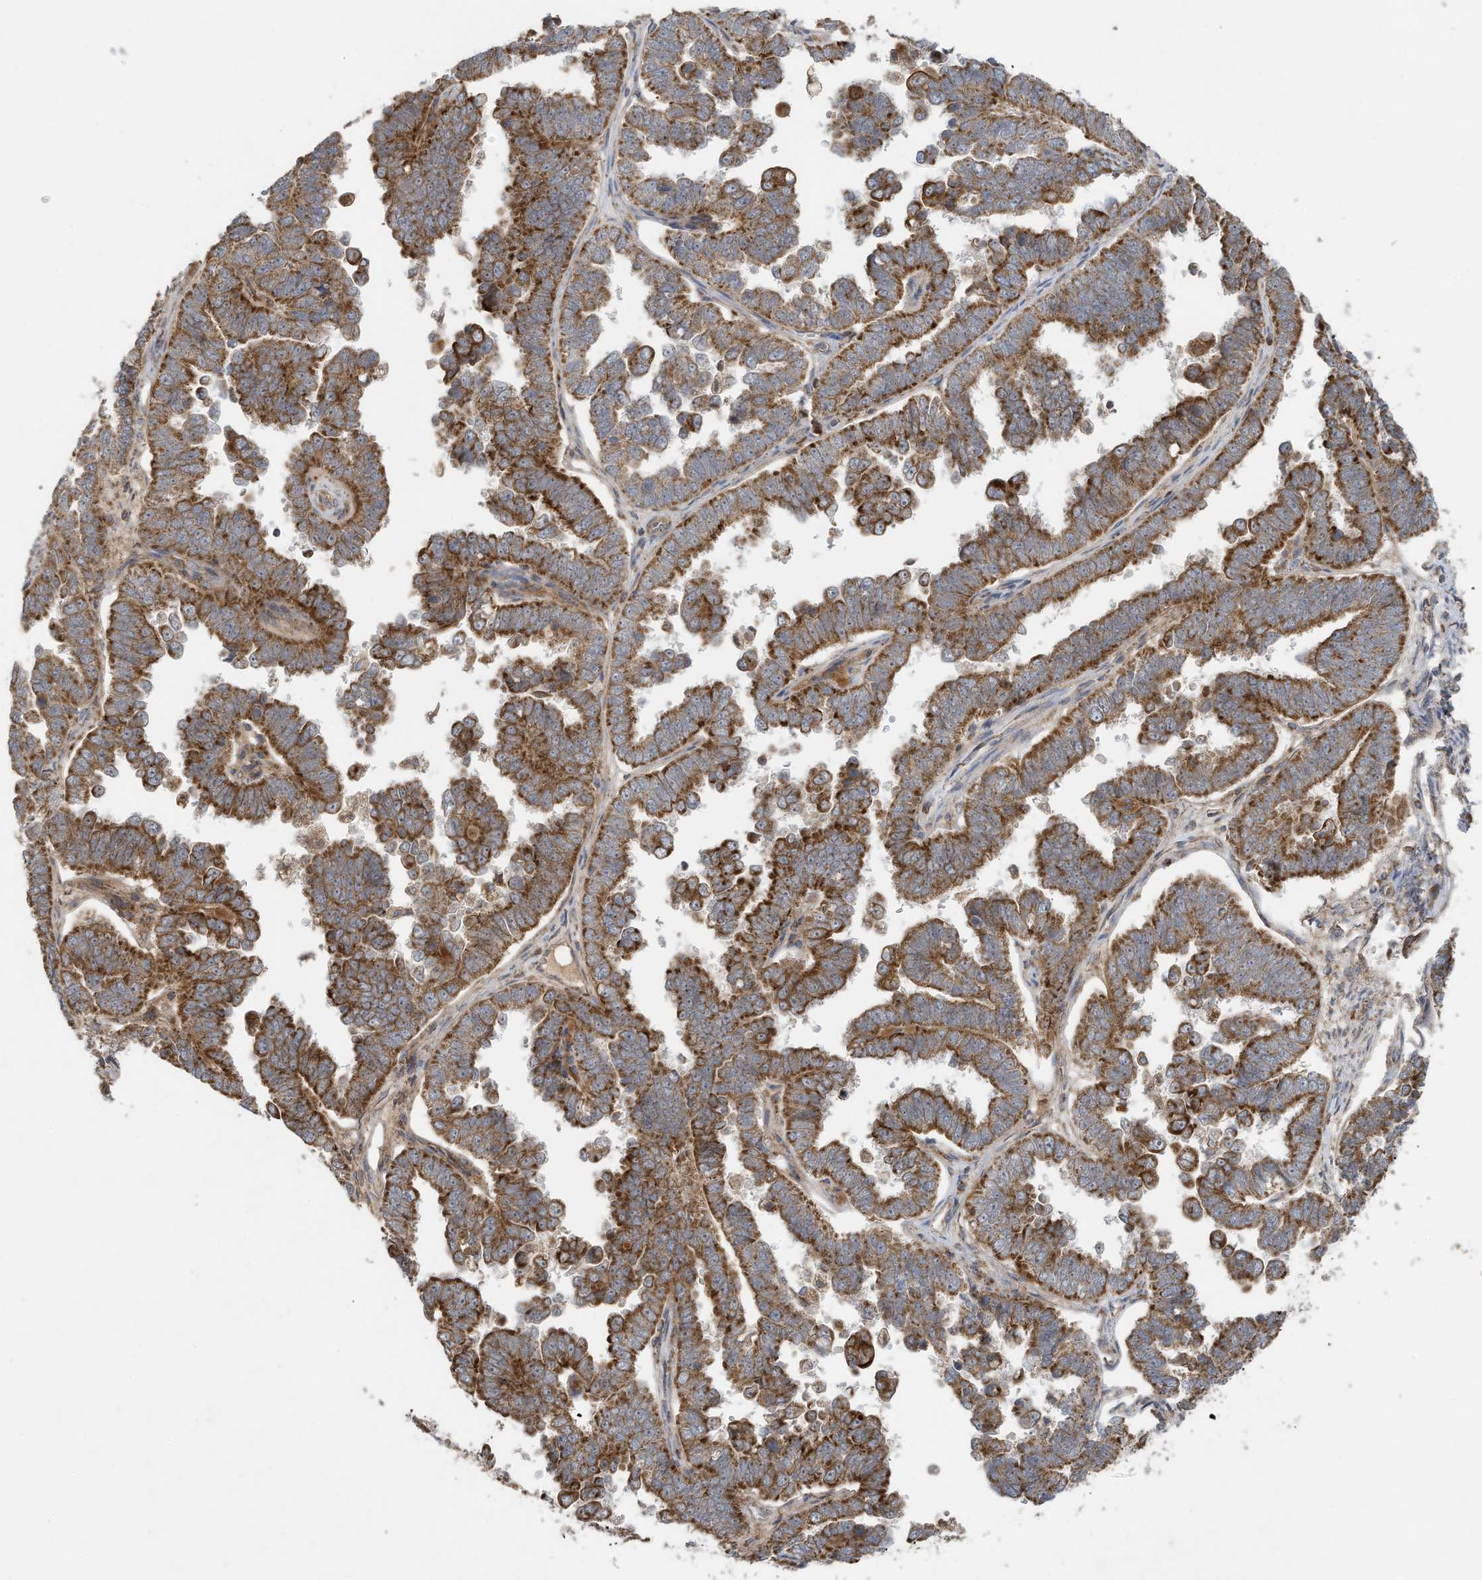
{"staining": {"intensity": "moderate", "quantity": ">75%", "location": "cytoplasmic/membranous"}, "tissue": "endometrial cancer", "cell_type": "Tumor cells", "image_type": "cancer", "snomed": [{"axis": "morphology", "description": "Adenocarcinoma, NOS"}, {"axis": "topography", "description": "Endometrium"}], "caption": "About >75% of tumor cells in human adenocarcinoma (endometrial) reveal moderate cytoplasmic/membranous protein positivity as visualized by brown immunohistochemical staining.", "gene": "C2orf74", "patient": {"sex": "female", "age": 75}}